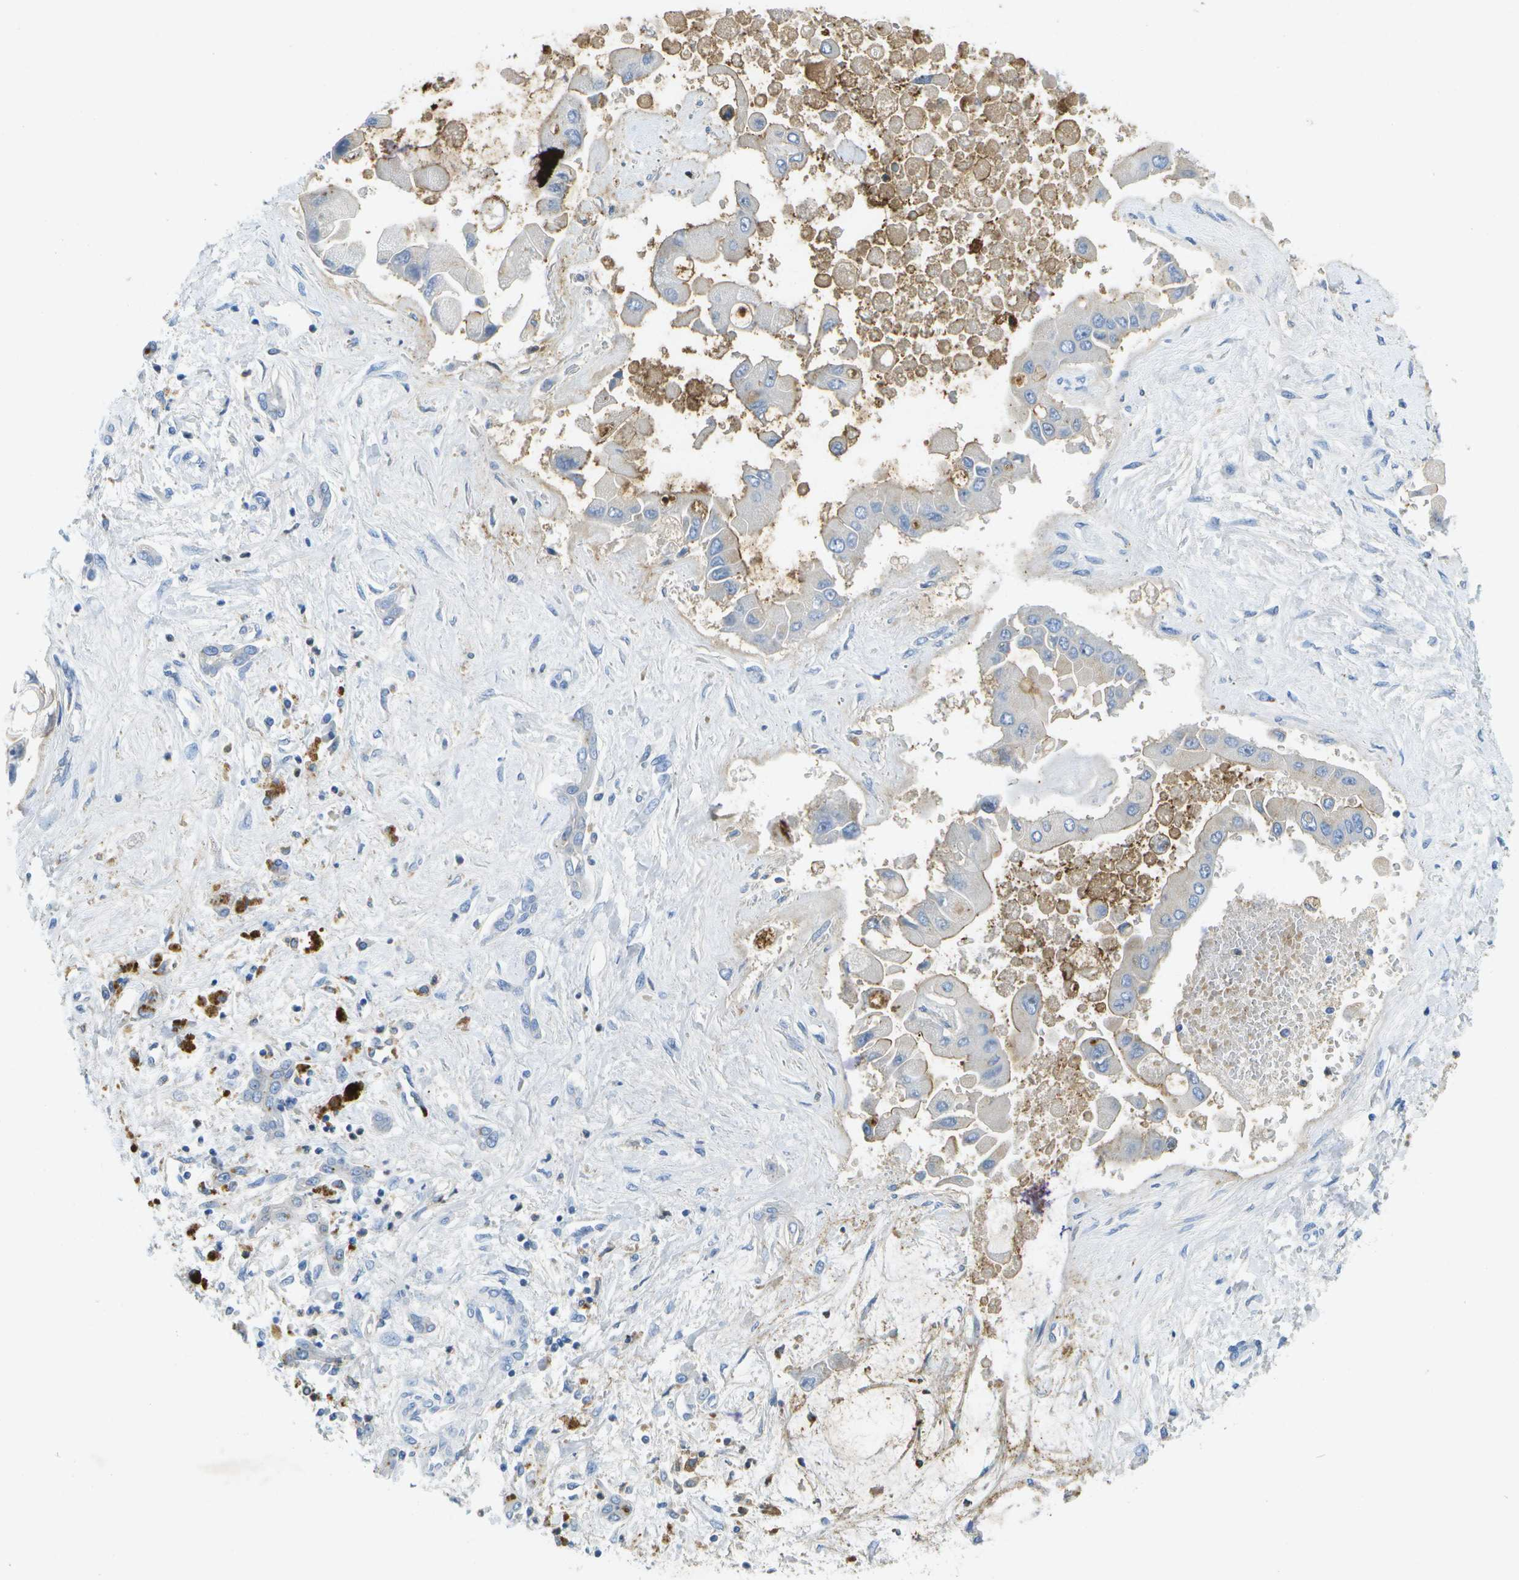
{"staining": {"intensity": "weak", "quantity": "<25%", "location": "cytoplasmic/membranous"}, "tissue": "liver cancer", "cell_type": "Tumor cells", "image_type": "cancer", "snomed": [{"axis": "morphology", "description": "Cholangiocarcinoma"}, {"axis": "topography", "description": "Liver"}], "caption": "Immunohistochemistry (IHC) histopathology image of human liver cancer stained for a protein (brown), which exhibits no expression in tumor cells. (DAB immunohistochemistry with hematoxylin counter stain).", "gene": "LIPG", "patient": {"sex": "male", "age": 50}}